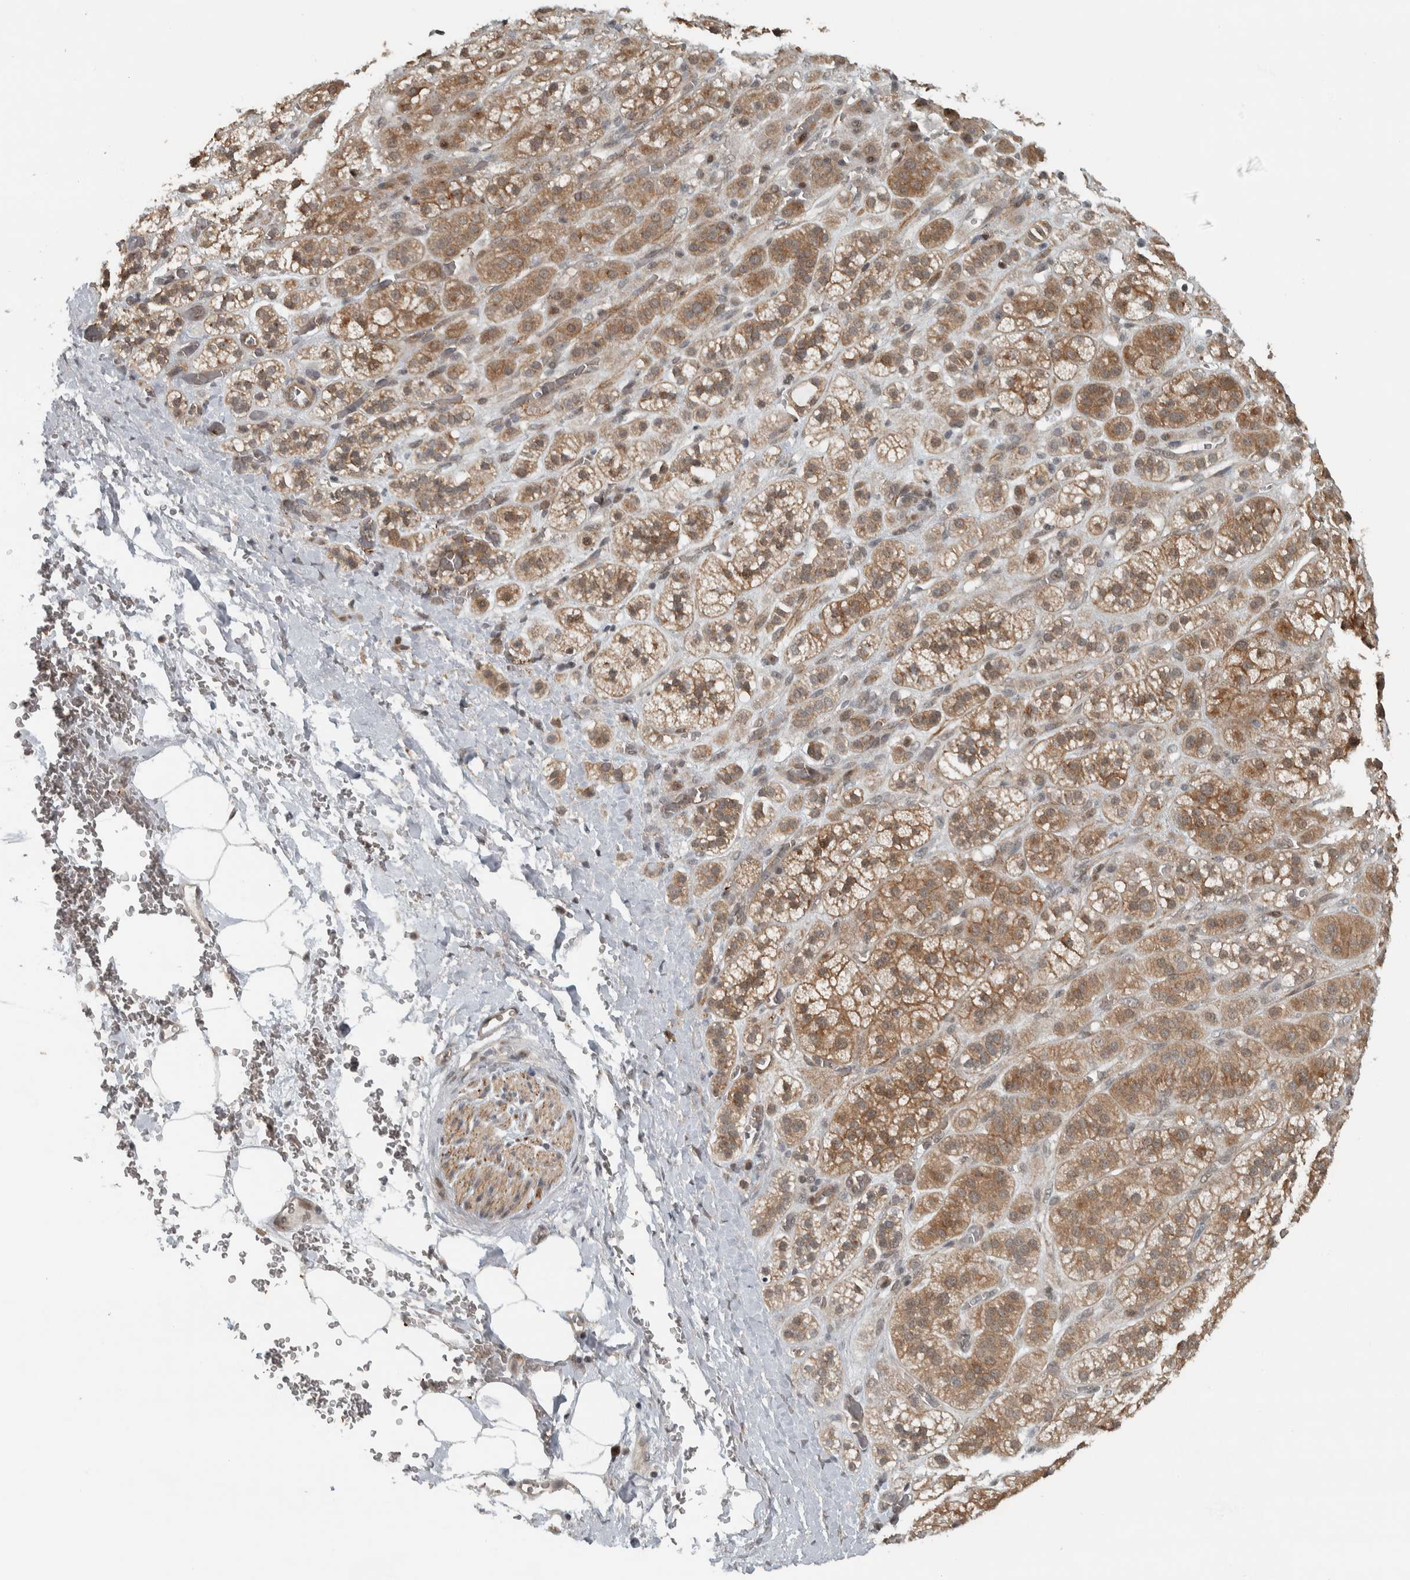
{"staining": {"intensity": "moderate", "quantity": ">75%", "location": "cytoplasmic/membranous,nuclear"}, "tissue": "adrenal gland", "cell_type": "Glandular cells", "image_type": "normal", "snomed": [{"axis": "morphology", "description": "Normal tissue, NOS"}, {"axis": "topography", "description": "Adrenal gland"}], "caption": "Unremarkable adrenal gland reveals moderate cytoplasmic/membranous,nuclear staining in approximately >75% of glandular cells.", "gene": "NAPG", "patient": {"sex": "male", "age": 56}}